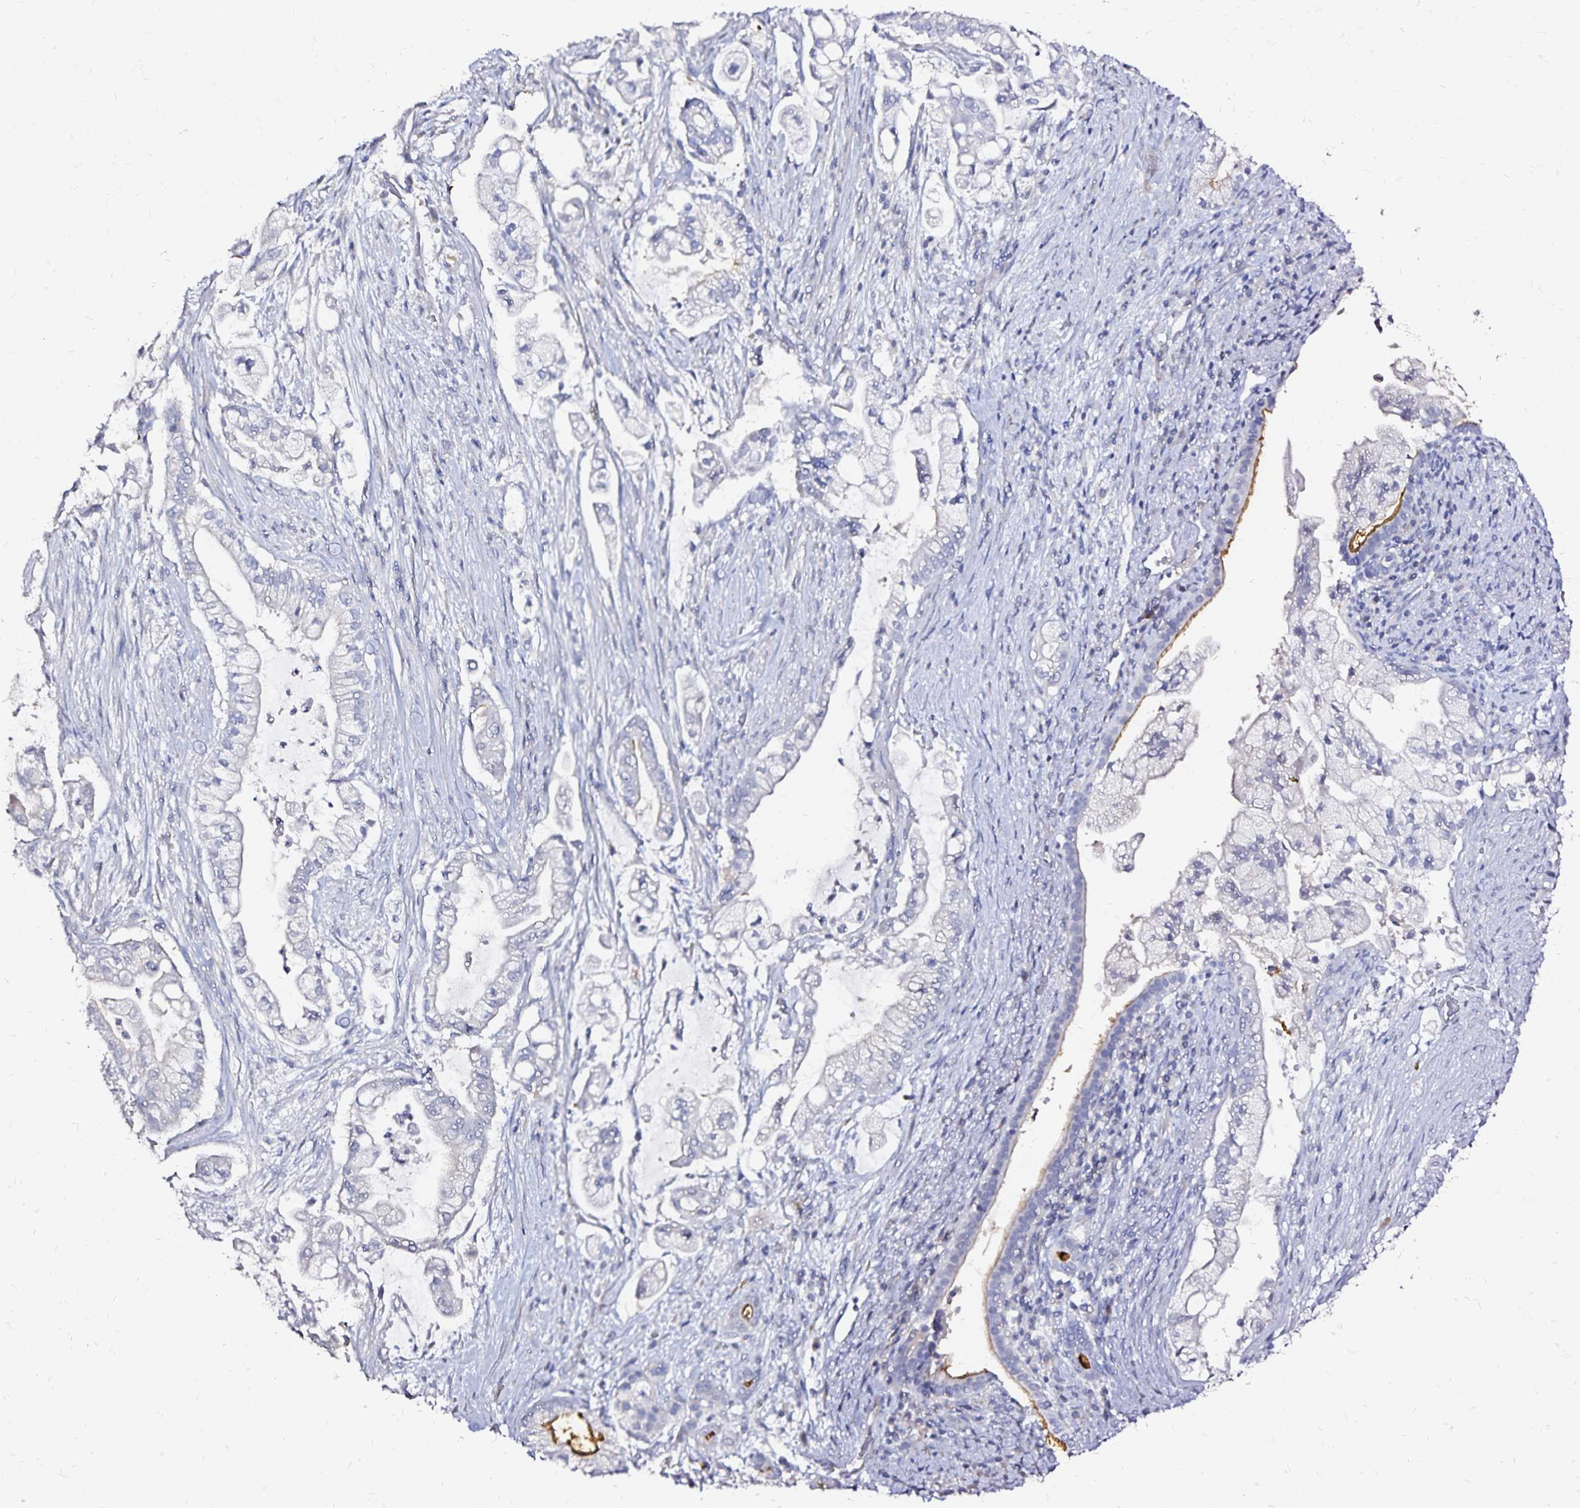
{"staining": {"intensity": "negative", "quantity": "none", "location": "none"}, "tissue": "pancreatic cancer", "cell_type": "Tumor cells", "image_type": "cancer", "snomed": [{"axis": "morphology", "description": "Adenocarcinoma, NOS"}, {"axis": "topography", "description": "Pancreas"}], "caption": "Immunohistochemical staining of pancreatic cancer exhibits no significant positivity in tumor cells.", "gene": "SLC5A1", "patient": {"sex": "female", "age": 69}}